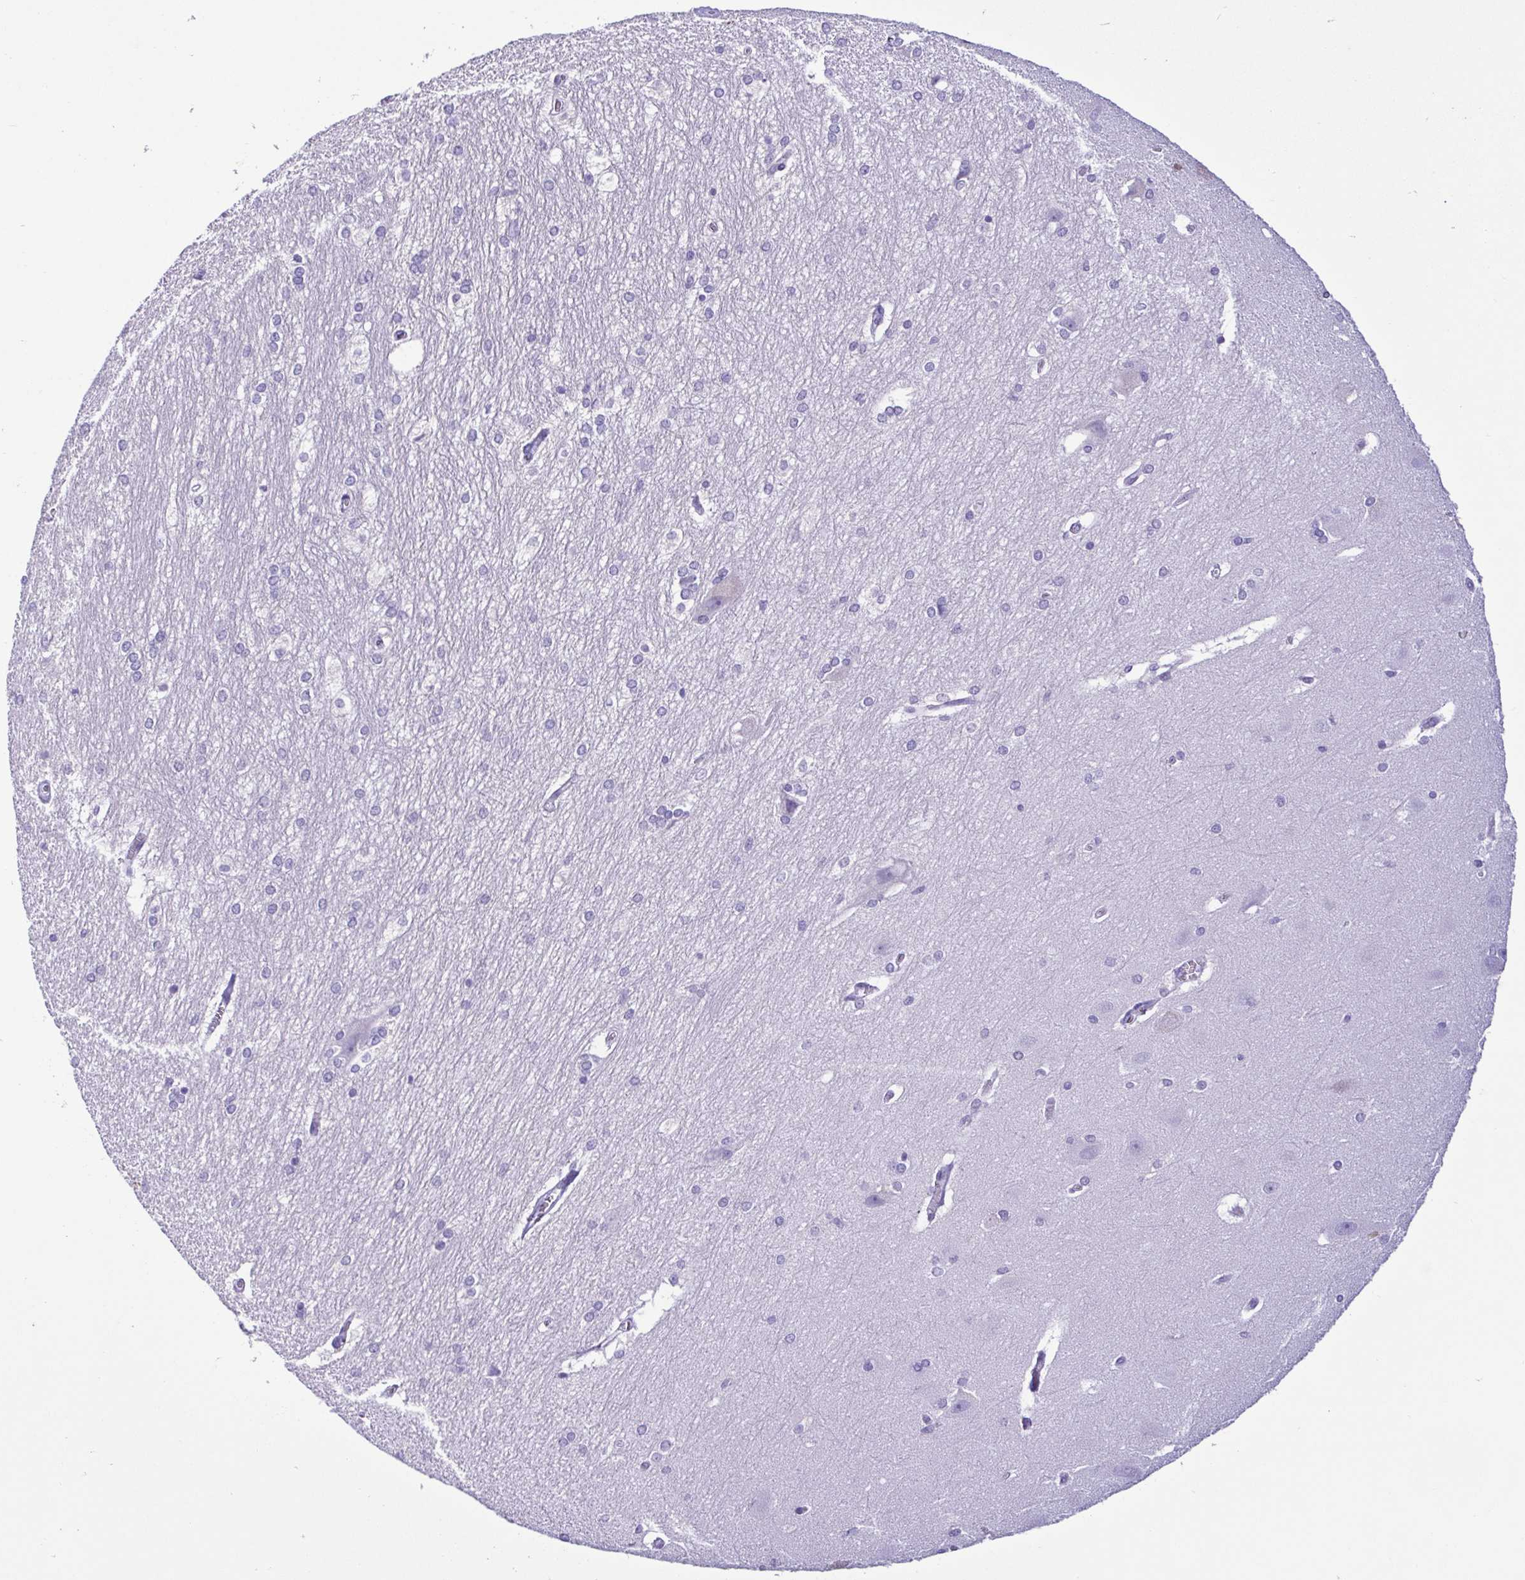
{"staining": {"intensity": "negative", "quantity": "none", "location": "none"}, "tissue": "hippocampus", "cell_type": "Glial cells", "image_type": "normal", "snomed": [{"axis": "morphology", "description": "Normal tissue, NOS"}, {"axis": "topography", "description": "Cerebral cortex"}, {"axis": "topography", "description": "Hippocampus"}], "caption": "Immunohistochemical staining of normal hippocampus displays no significant positivity in glial cells. Brightfield microscopy of immunohistochemistry (IHC) stained with DAB (brown) and hematoxylin (blue), captured at high magnification.", "gene": "CBY2", "patient": {"sex": "female", "age": 19}}